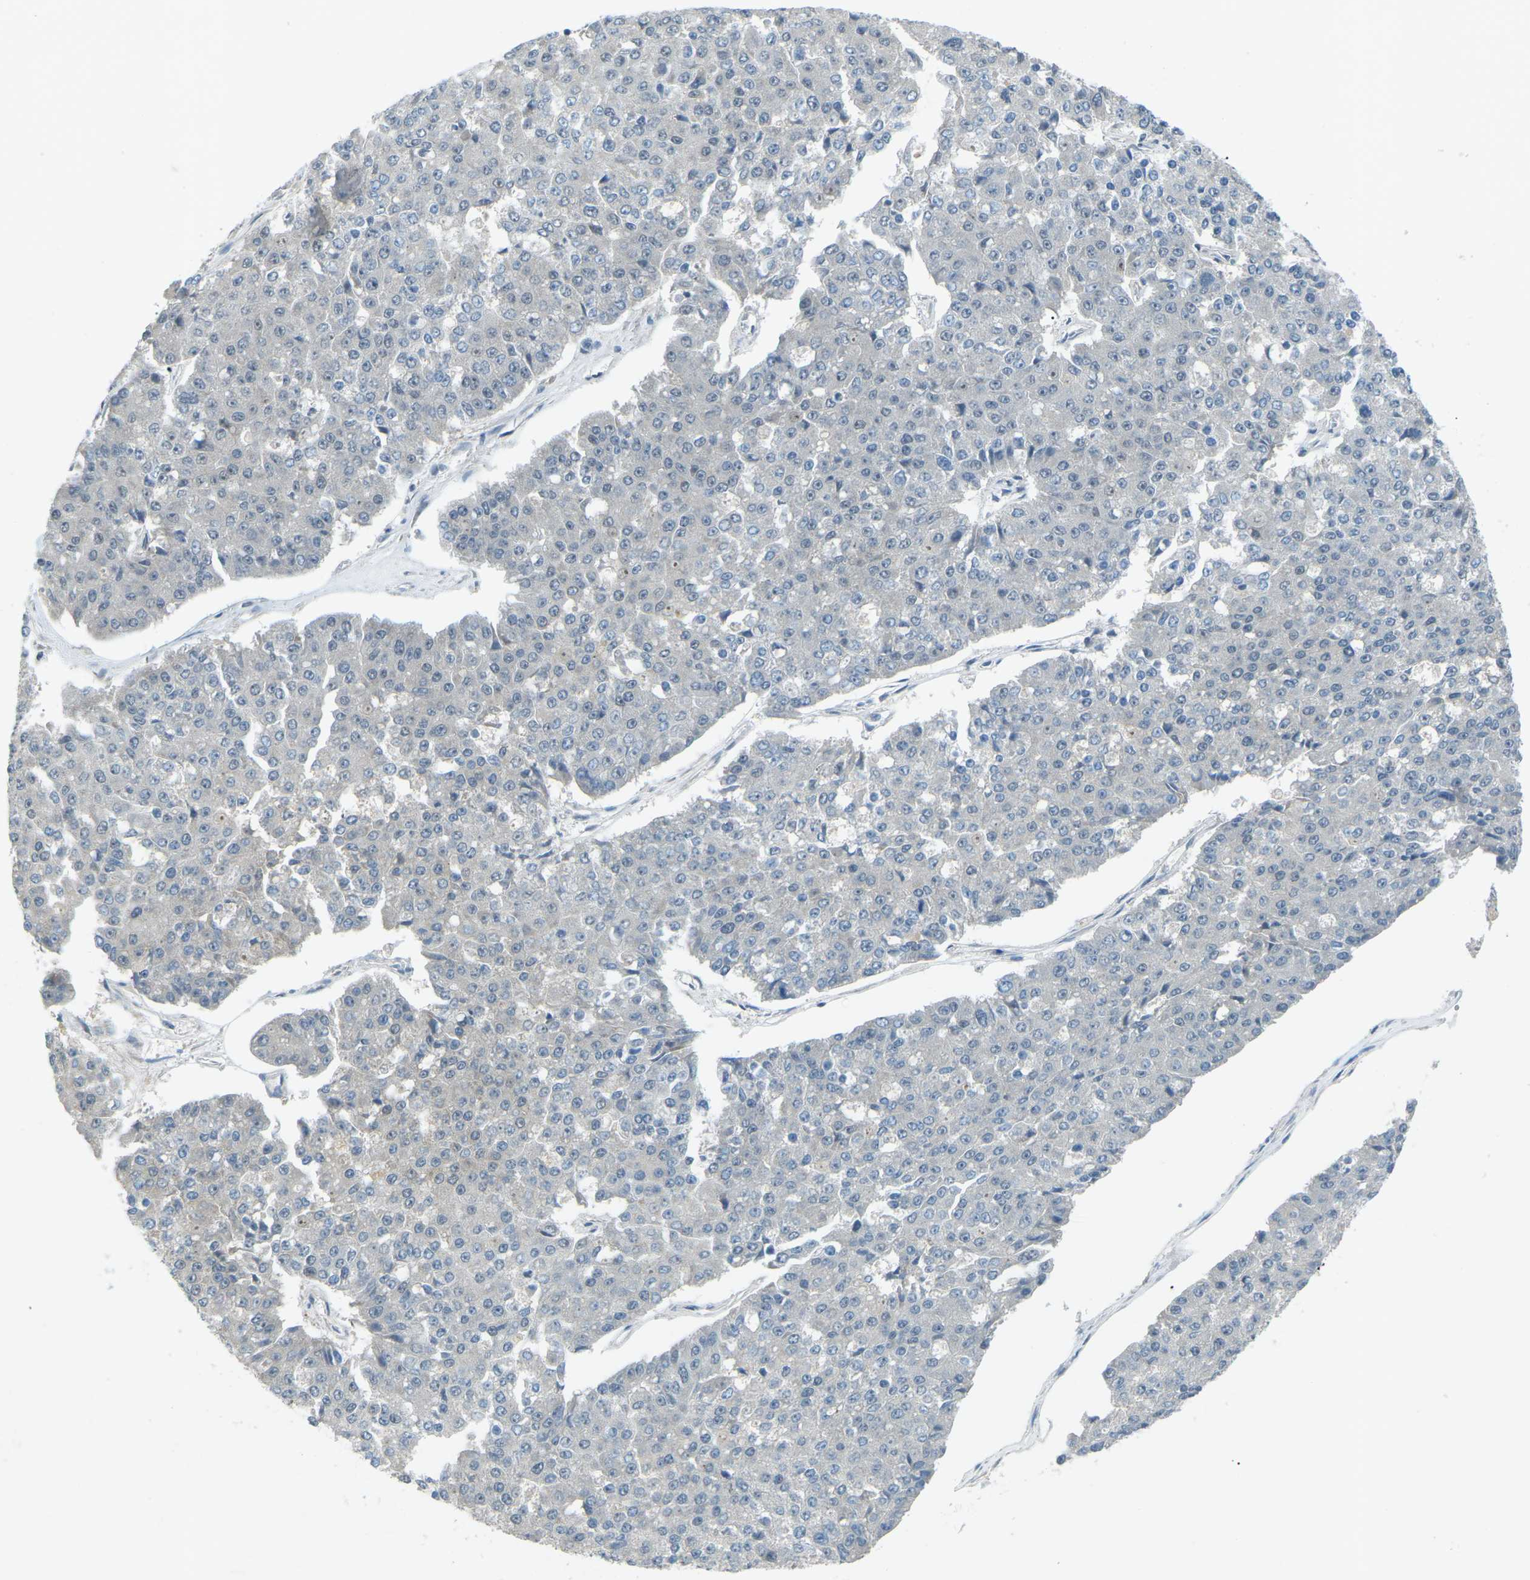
{"staining": {"intensity": "negative", "quantity": "none", "location": "none"}, "tissue": "pancreatic cancer", "cell_type": "Tumor cells", "image_type": "cancer", "snomed": [{"axis": "morphology", "description": "Adenocarcinoma, NOS"}, {"axis": "topography", "description": "Pancreas"}], "caption": "Immunohistochemistry image of neoplastic tissue: adenocarcinoma (pancreatic) stained with DAB shows no significant protein positivity in tumor cells.", "gene": "RTN3", "patient": {"sex": "male", "age": 50}}